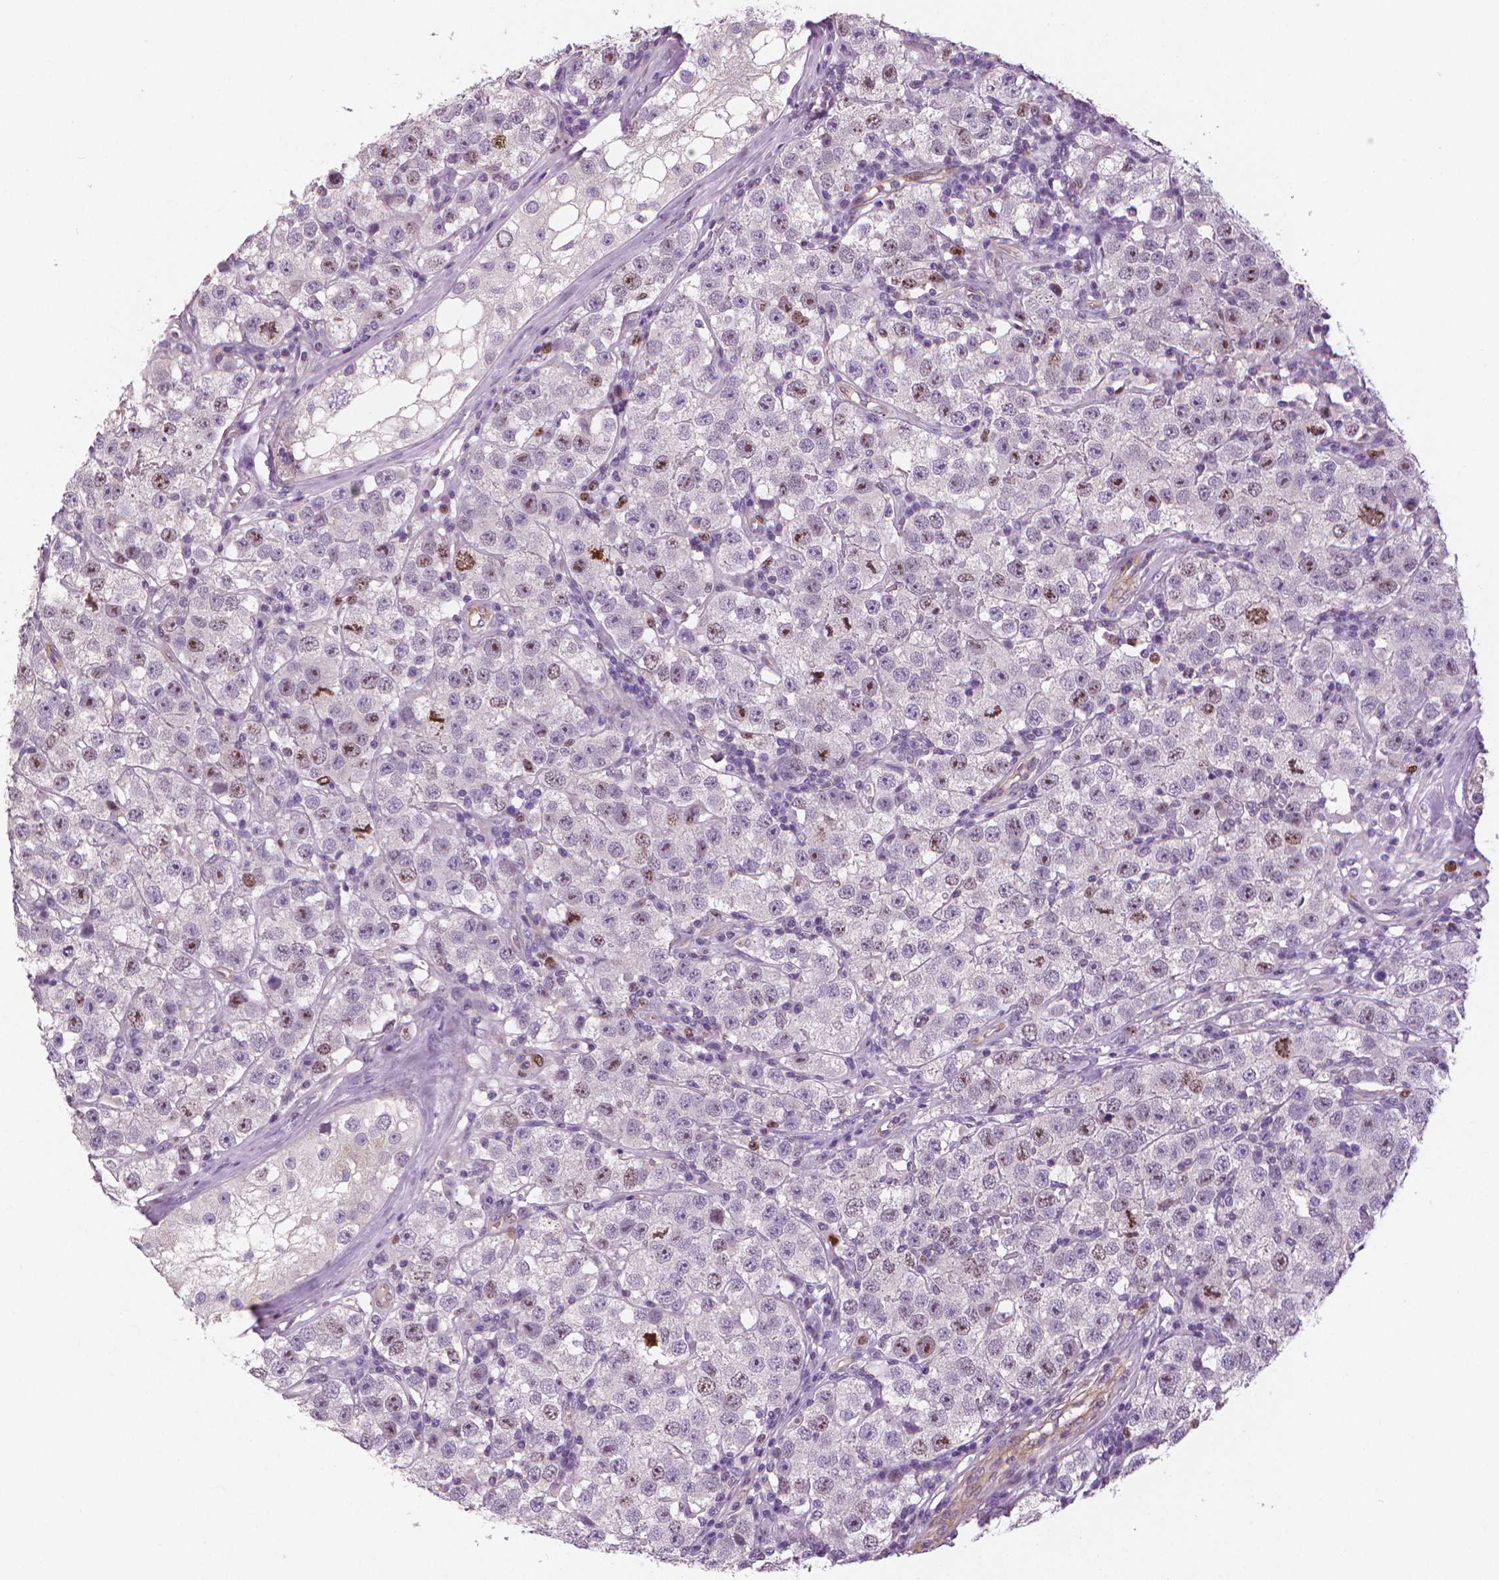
{"staining": {"intensity": "strong", "quantity": "<25%", "location": "nuclear"}, "tissue": "testis cancer", "cell_type": "Tumor cells", "image_type": "cancer", "snomed": [{"axis": "morphology", "description": "Seminoma, NOS"}, {"axis": "topography", "description": "Testis"}], "caption": "A high-resolution image shows IHC staining of testis cancer, which shows strong nuclear staining in about <25% of tumor cells.", "gene": "MKI67", "patient": {"sex": "male", "age": 34}}